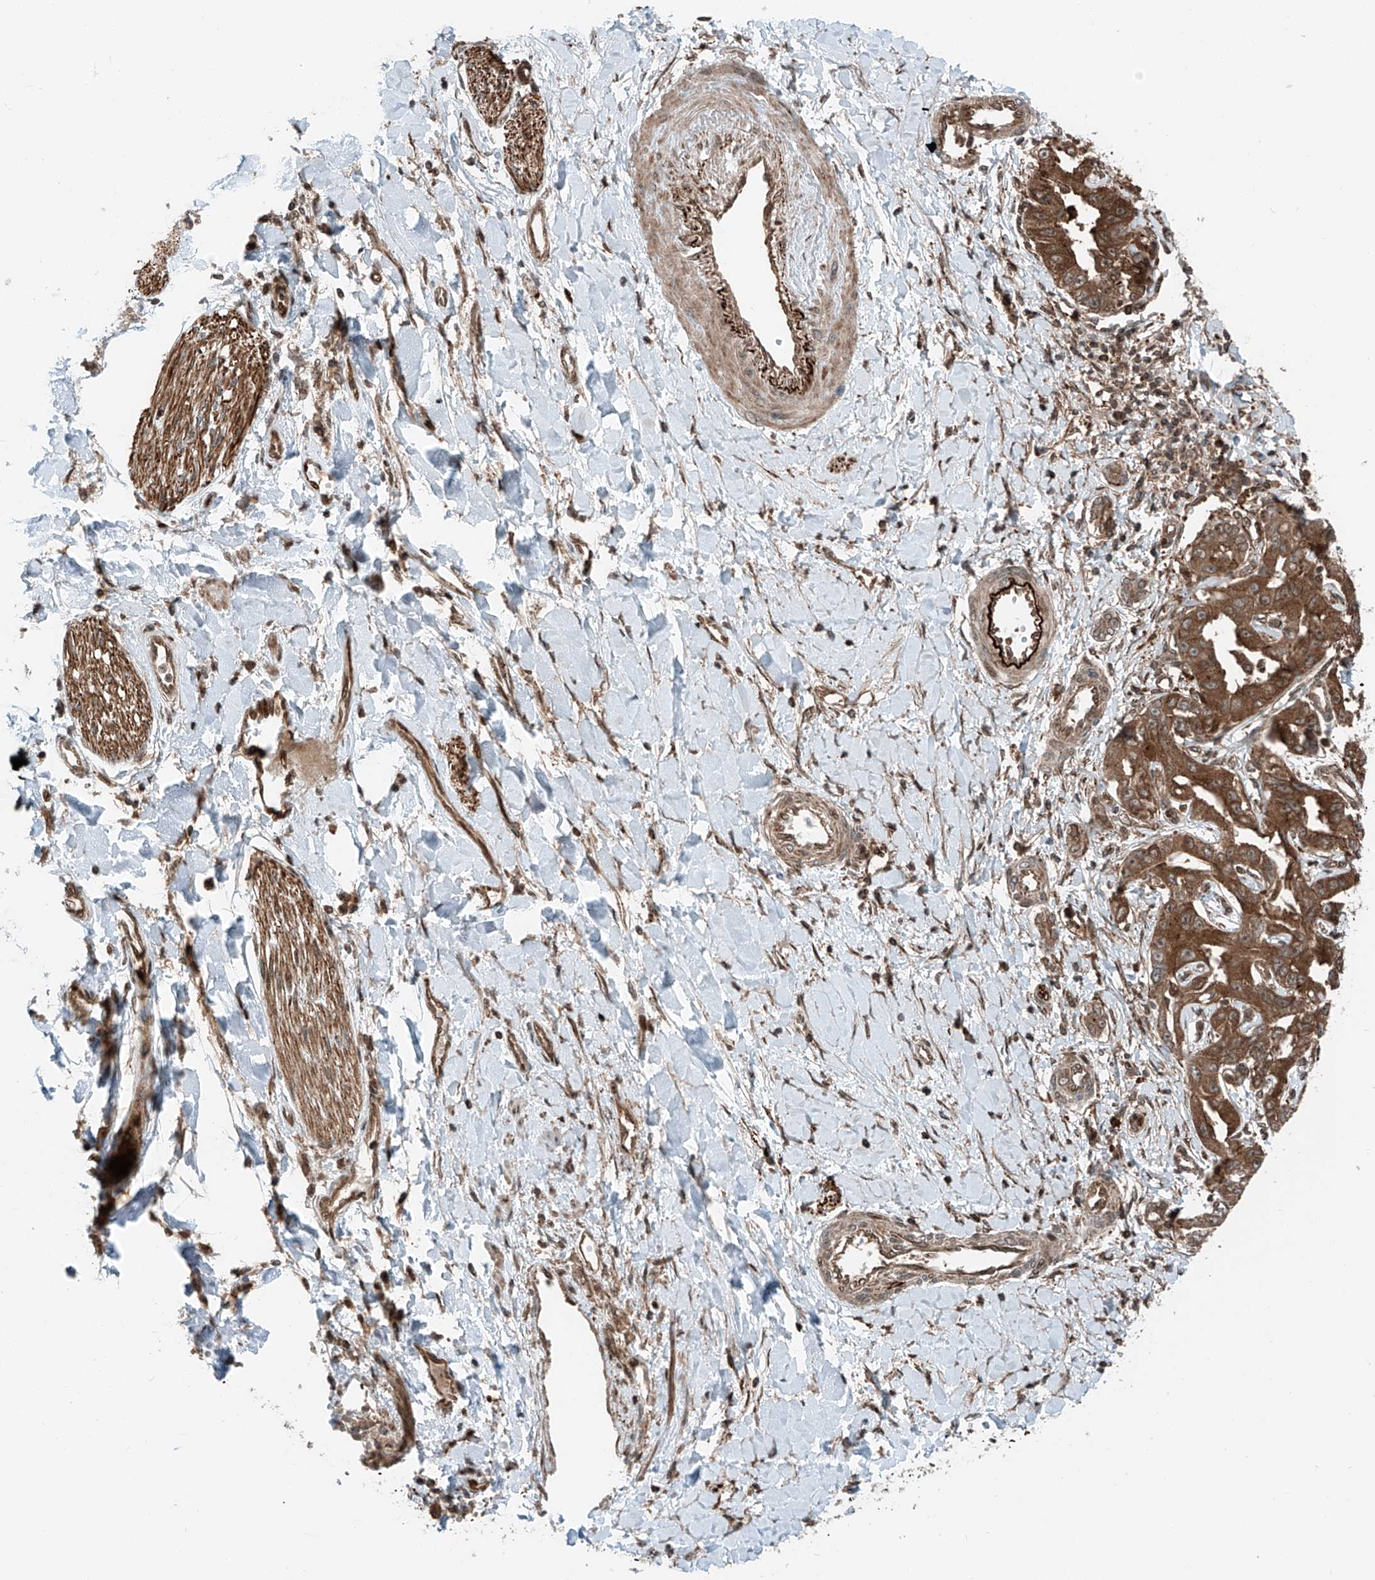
{"staining": {"intensity": "strong", "quantity": ">75%", "location": "cytoplasmic/membranous"}, "tissue": "liver cancer", "cell_type": "Tumor cells", "image_type": "cancer", "snomed": [{"axis": "morphology", "description": "Cholangiocarcinoma"}, {"axis": "topography", "description": "Liver"}], "caption": "A high-resolution histopathology image shows immunohistochemistry (IHC) staining of liver cancer (cholangiocarcinoma), which shows strong cytoplasmic/membranous staining in approximately >75% of tumor cells.", "gene": "USP48", "patient": {"sex": "male", "age": 59}}